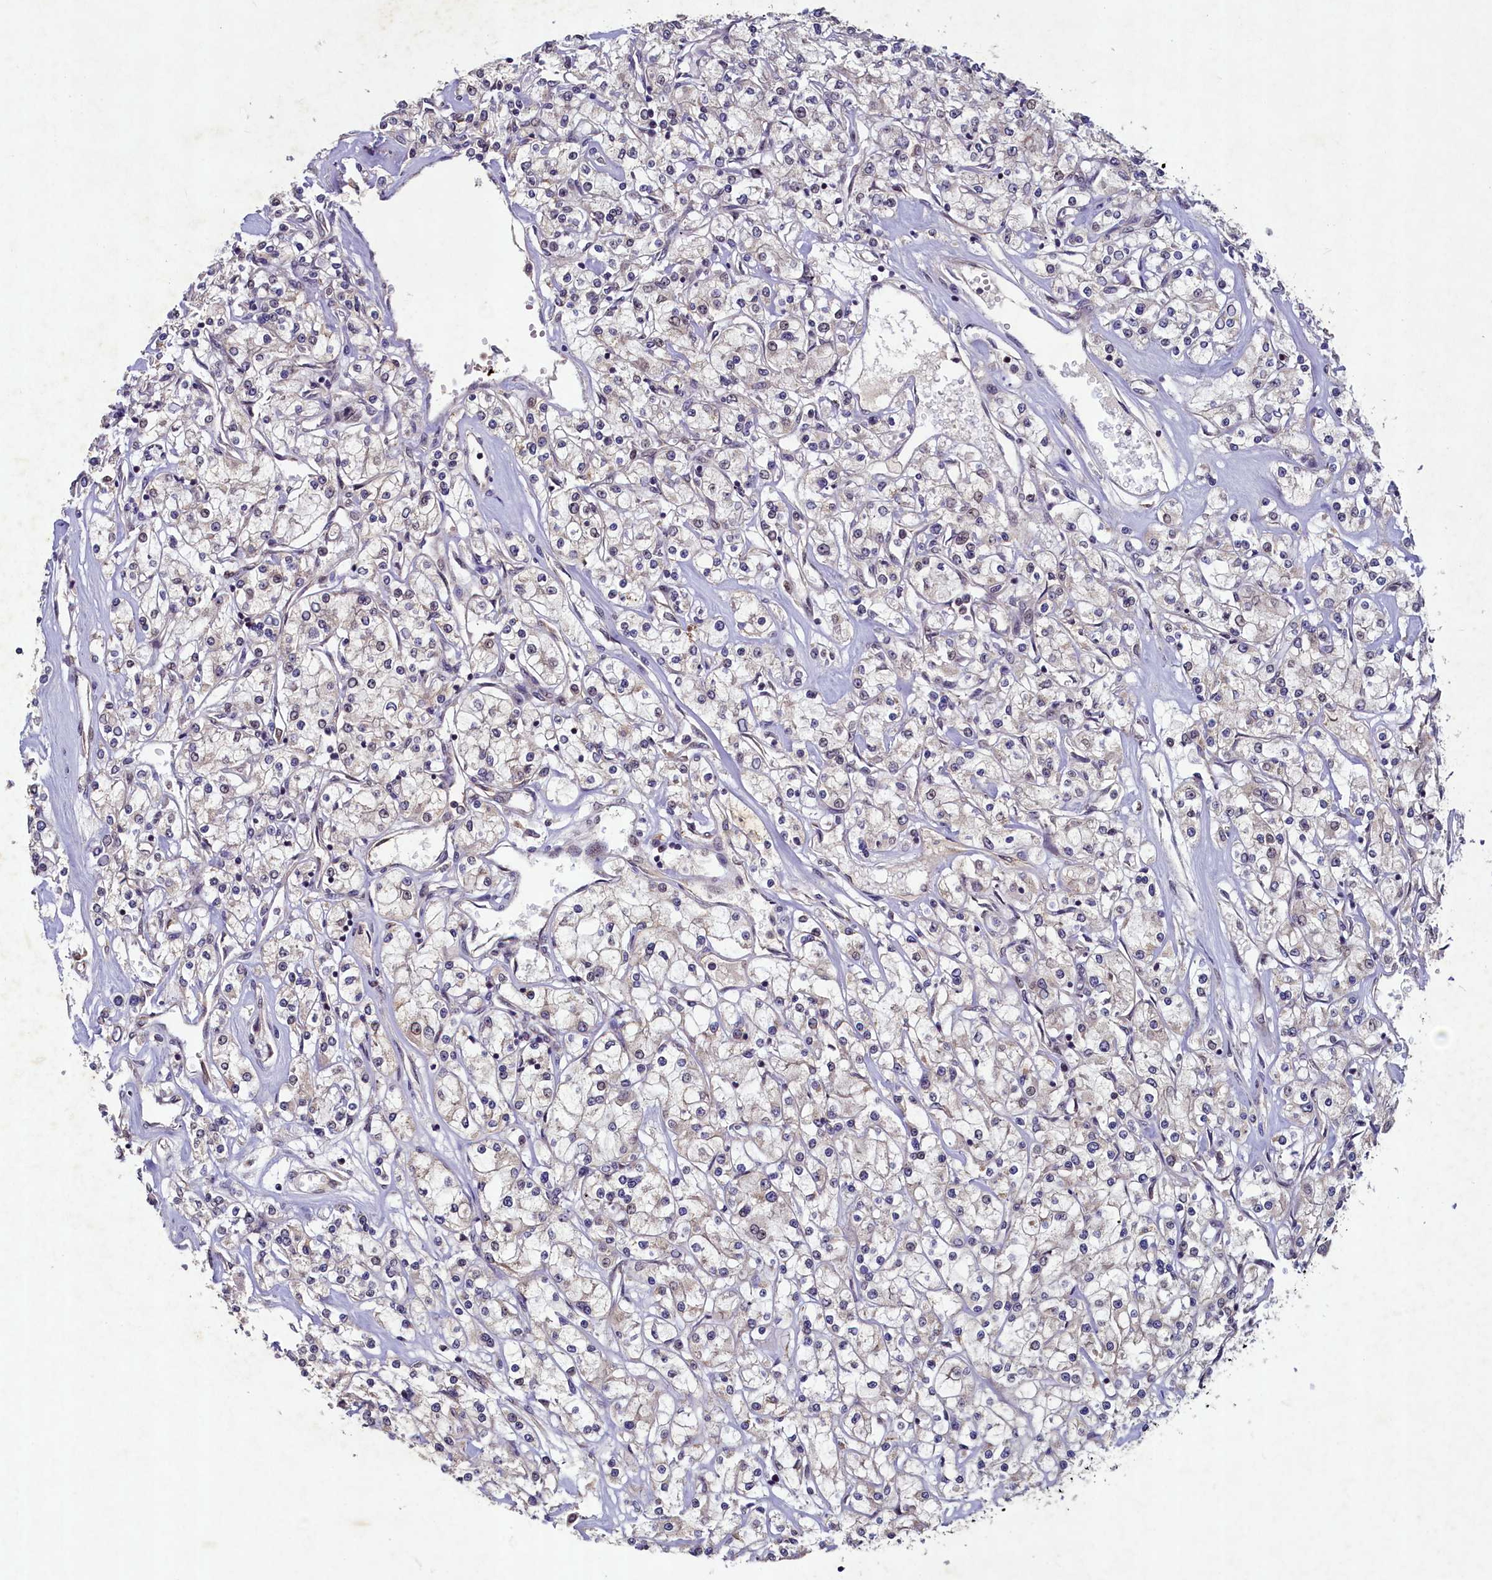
{"staining": {"intensity": "negative", "quantity": "none", "location": "none"}, "tissue": "renal cancer", "cell_type": "Tumor cells", "image_type": "cancer", "snomed": [{"axis": "morphology", "description": "Adenocarcinoma, NOS"}, {"axis": "topography", "description": "Kidney"}], "caption": "There is no significant positivity in tumor cells of renal cancer (adenocarcinoma).", "gene": "LATS2", "patient": {"sex": "female", "age": 59}}